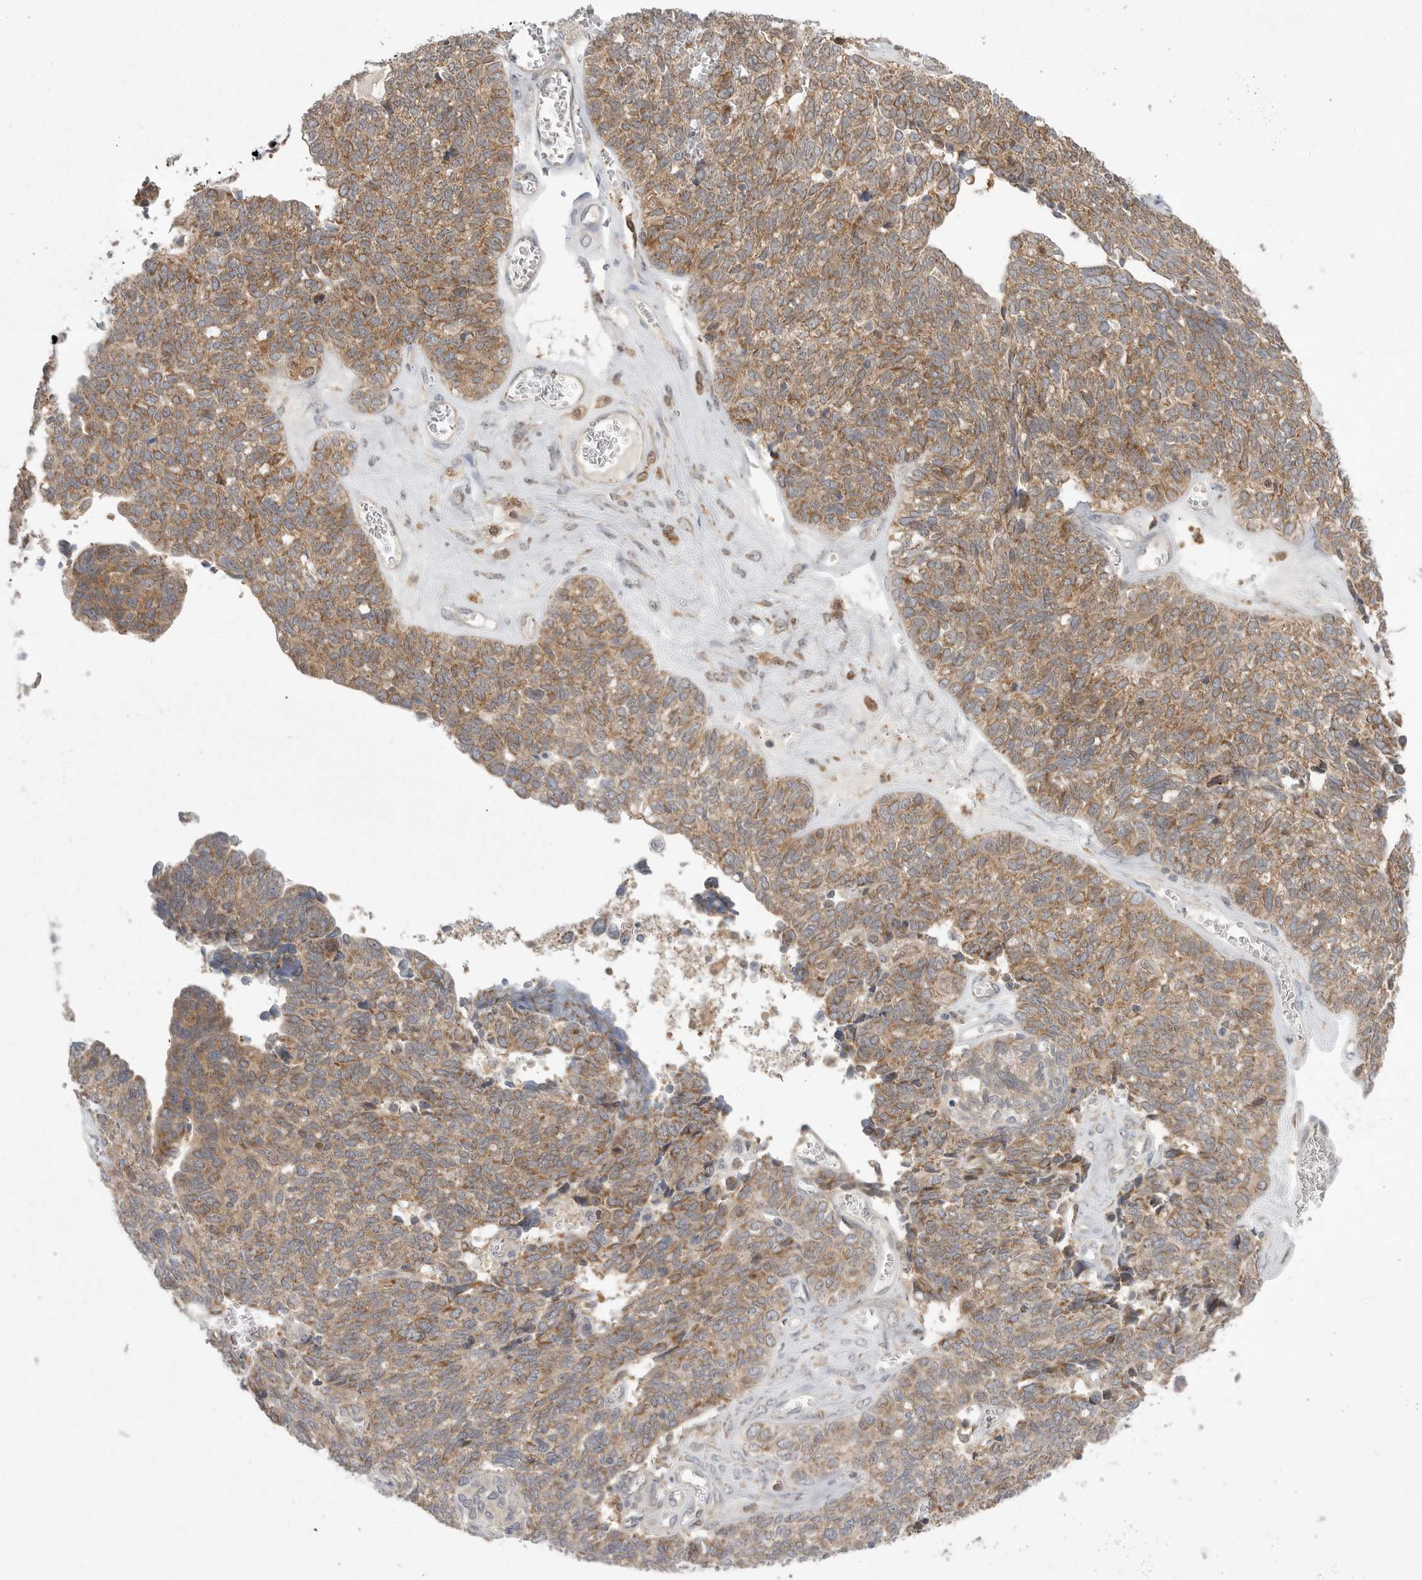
{"staining": {"intensity": "moderate", "quantity": ">75%", "location": "cytoplasmic/membranous"}, "tissue": "ovarian cancer", "cell_type": "Tumor cells", "image_type": "cancer", "snomed": [{"axis": "morphology", "description": "Cystadenocarcinoma, serous, NOS"}, {"axis": "topography", "description": "Ovary"}], "caption": "Serous cystadenocarcinoma (ovarian) stained for a protein reveals moderate cytoplasmic/membranous positivity in tumor cells.", "gene": "KYAT3", "patient": {"sex": "female", "age": 79}}